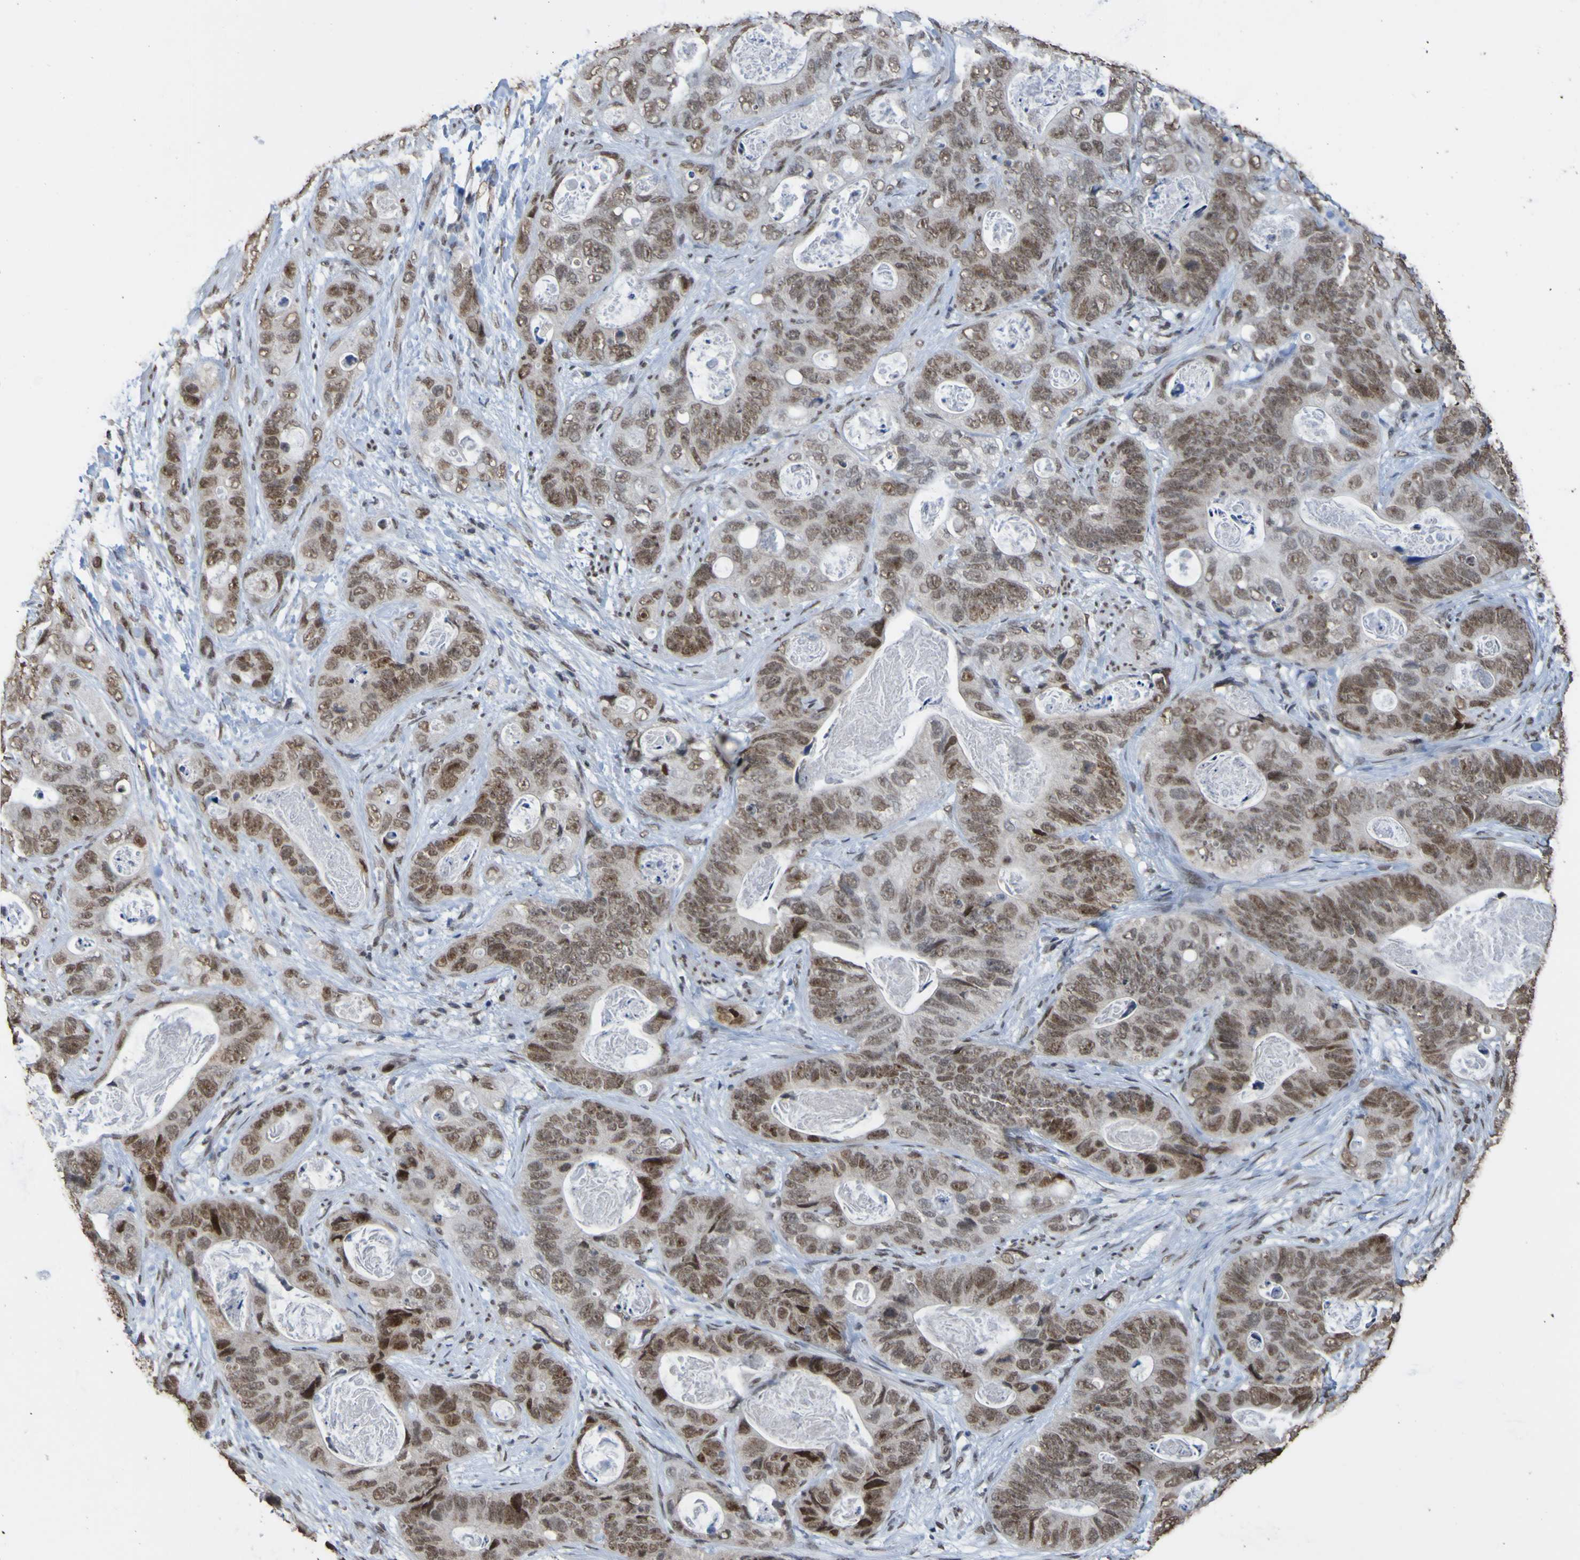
{"staining": {"intensity": "weak", "quantity": ">75%", "location": "nuclear"}, "tissue": "stomach cancer", "cell_type": "Tumor cells", "image_type": "cancer", "snomed": [{"axis": "morphology", "description": "Adenocarcinoma, NOS"}, {"axis": "topography", "description": "Stomach"}], "caption": "A histopathology image of adenocarcinoma (stomach) stained for a protein reveals weak nuclear brown staining in tumor cells. (IHC, brightfield microscopy, high magnification).", "gene": "ALKBH2", "patient": {"sex": "female", "age": 89}}